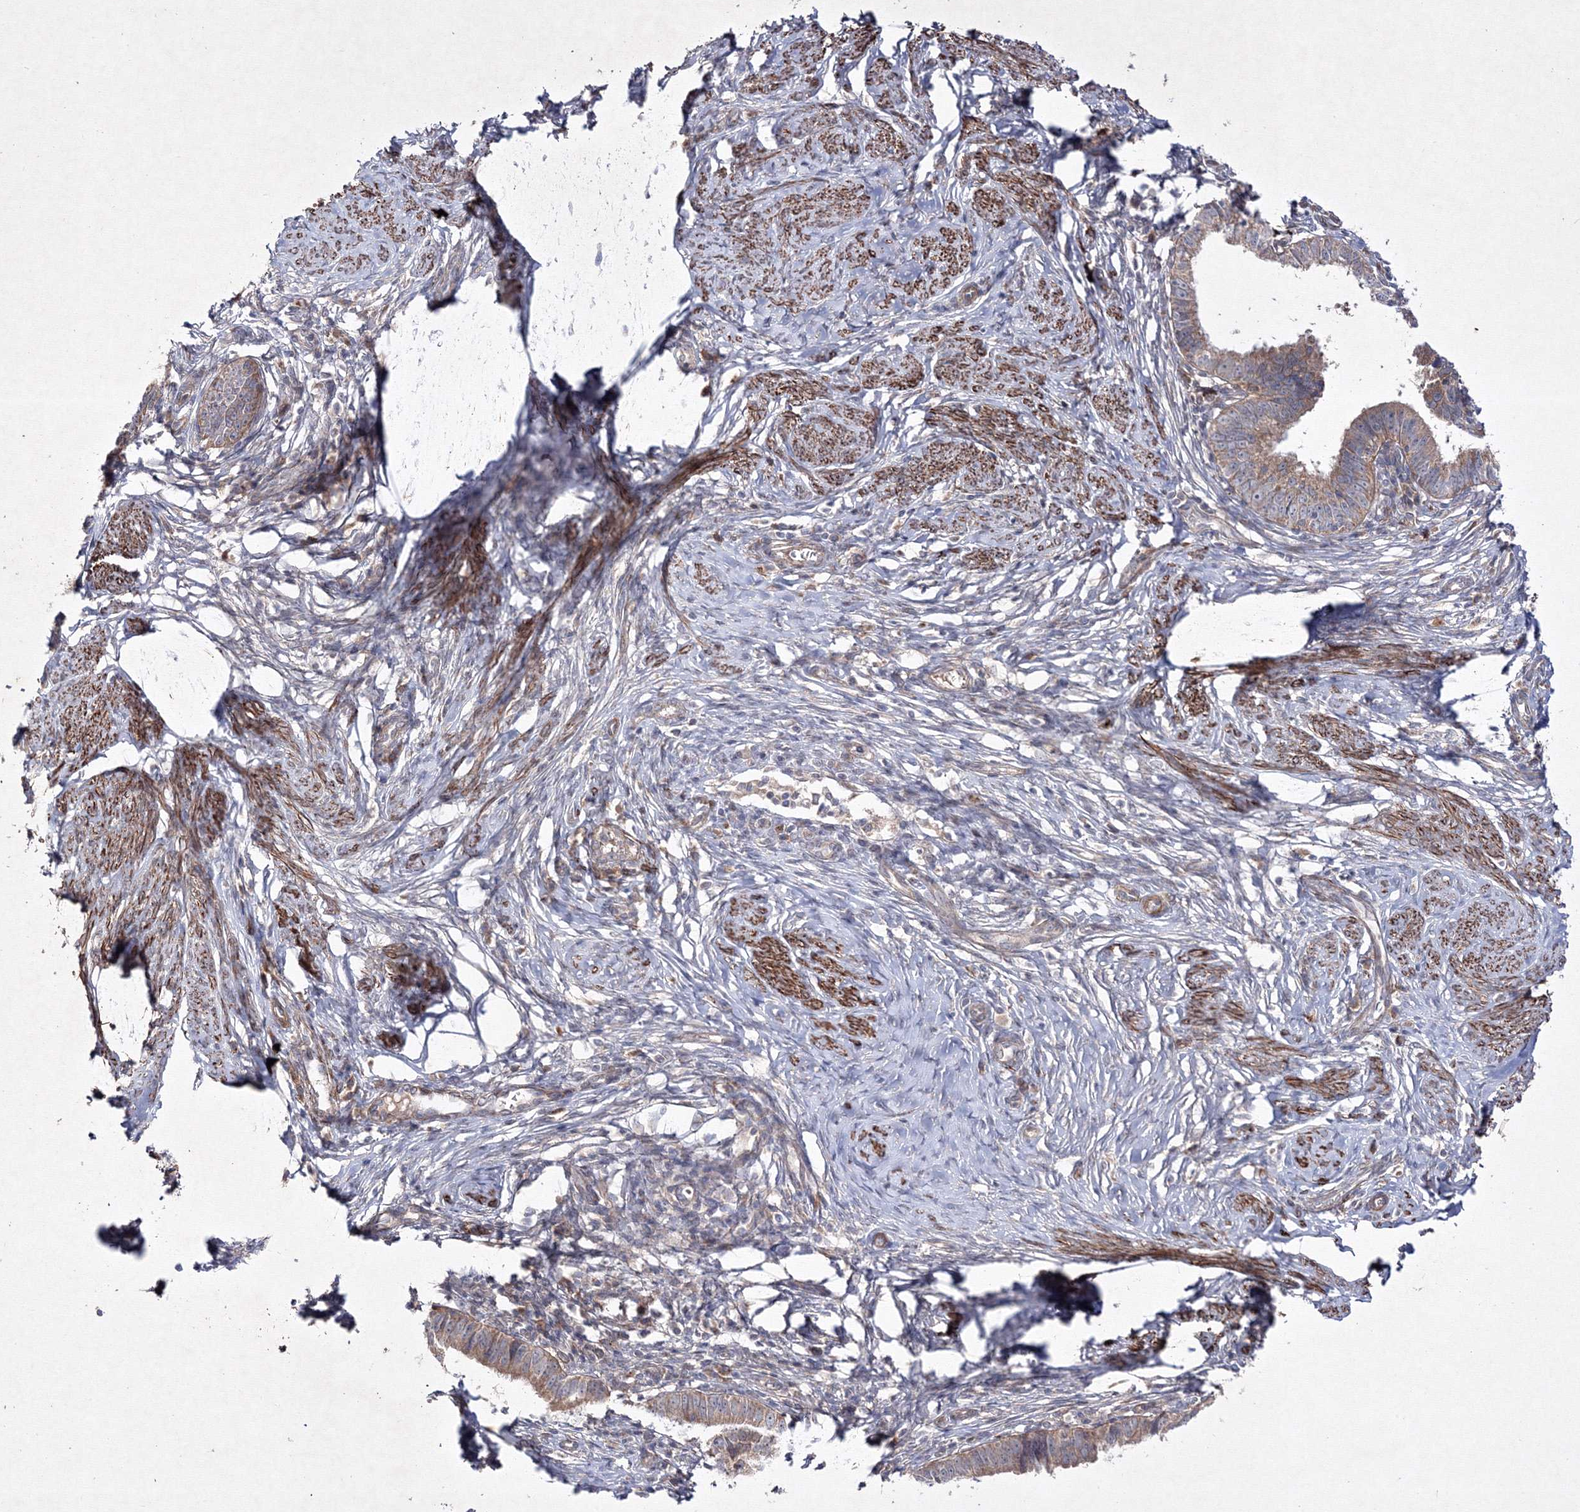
{"staining": {"intensity": "moderate", "quantity": ">75%", "location": "cytoplasmic/membranous"}, "tissue": "cervical cancer", "cell_type": "Tumor cells", "image_type": "cancer", "snomed": [{"axis": "morphology", "description": "Adenocarcinoma, NOS"}, {"axis": "topography", "description": "Cervix"}], "caption": "The image shows immunohistochemical staining of cervical cancer. There is moderate cytoplasmic/membranous expression is present in approximately >75% of tumor cells. The protein of interest is shown in brown color, while the nuclei are stained blue.", "gene": "GFM1", "patient": {"sex": "female", "age": 36}}